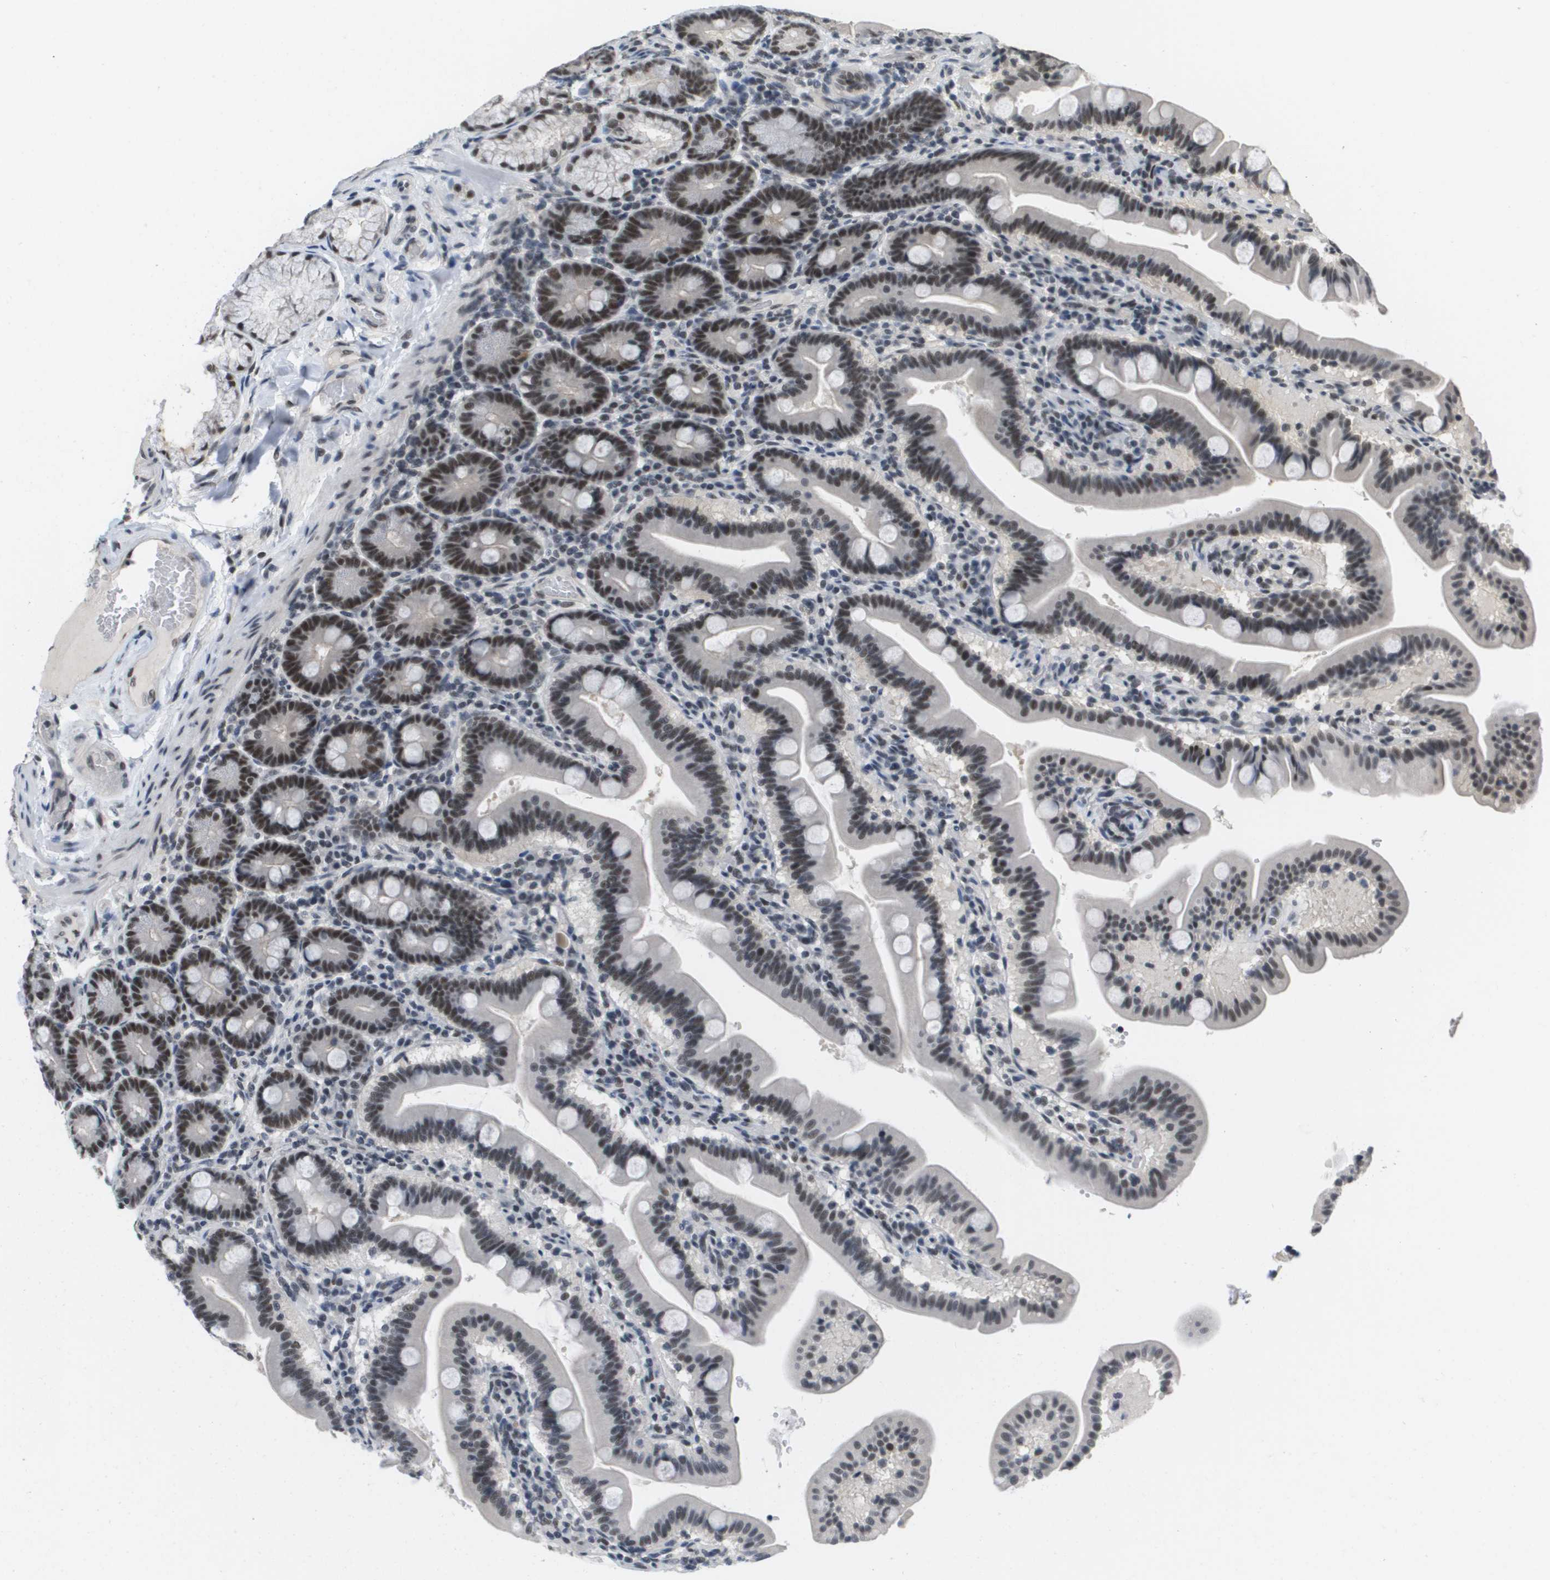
{"staining": {"intensity": "moderate", "quantity": ">75%", "location": "nuclear"}, "tissue": "duodenum", "cell_type": "Glandular cells", "image_type": "normal", "snomed": [{"axis": "morphology", "description": "Normal tissue, NOS"}, {"axis": "topography", "description": "Duodenum"}], "caption": "IHC of normal human duodenum demonstrates medium levels of moderate nuclear staining in approximately >75% of glandular cells.", "gene": "ISY1", "patient": {"sex": "male", "age": 54}}